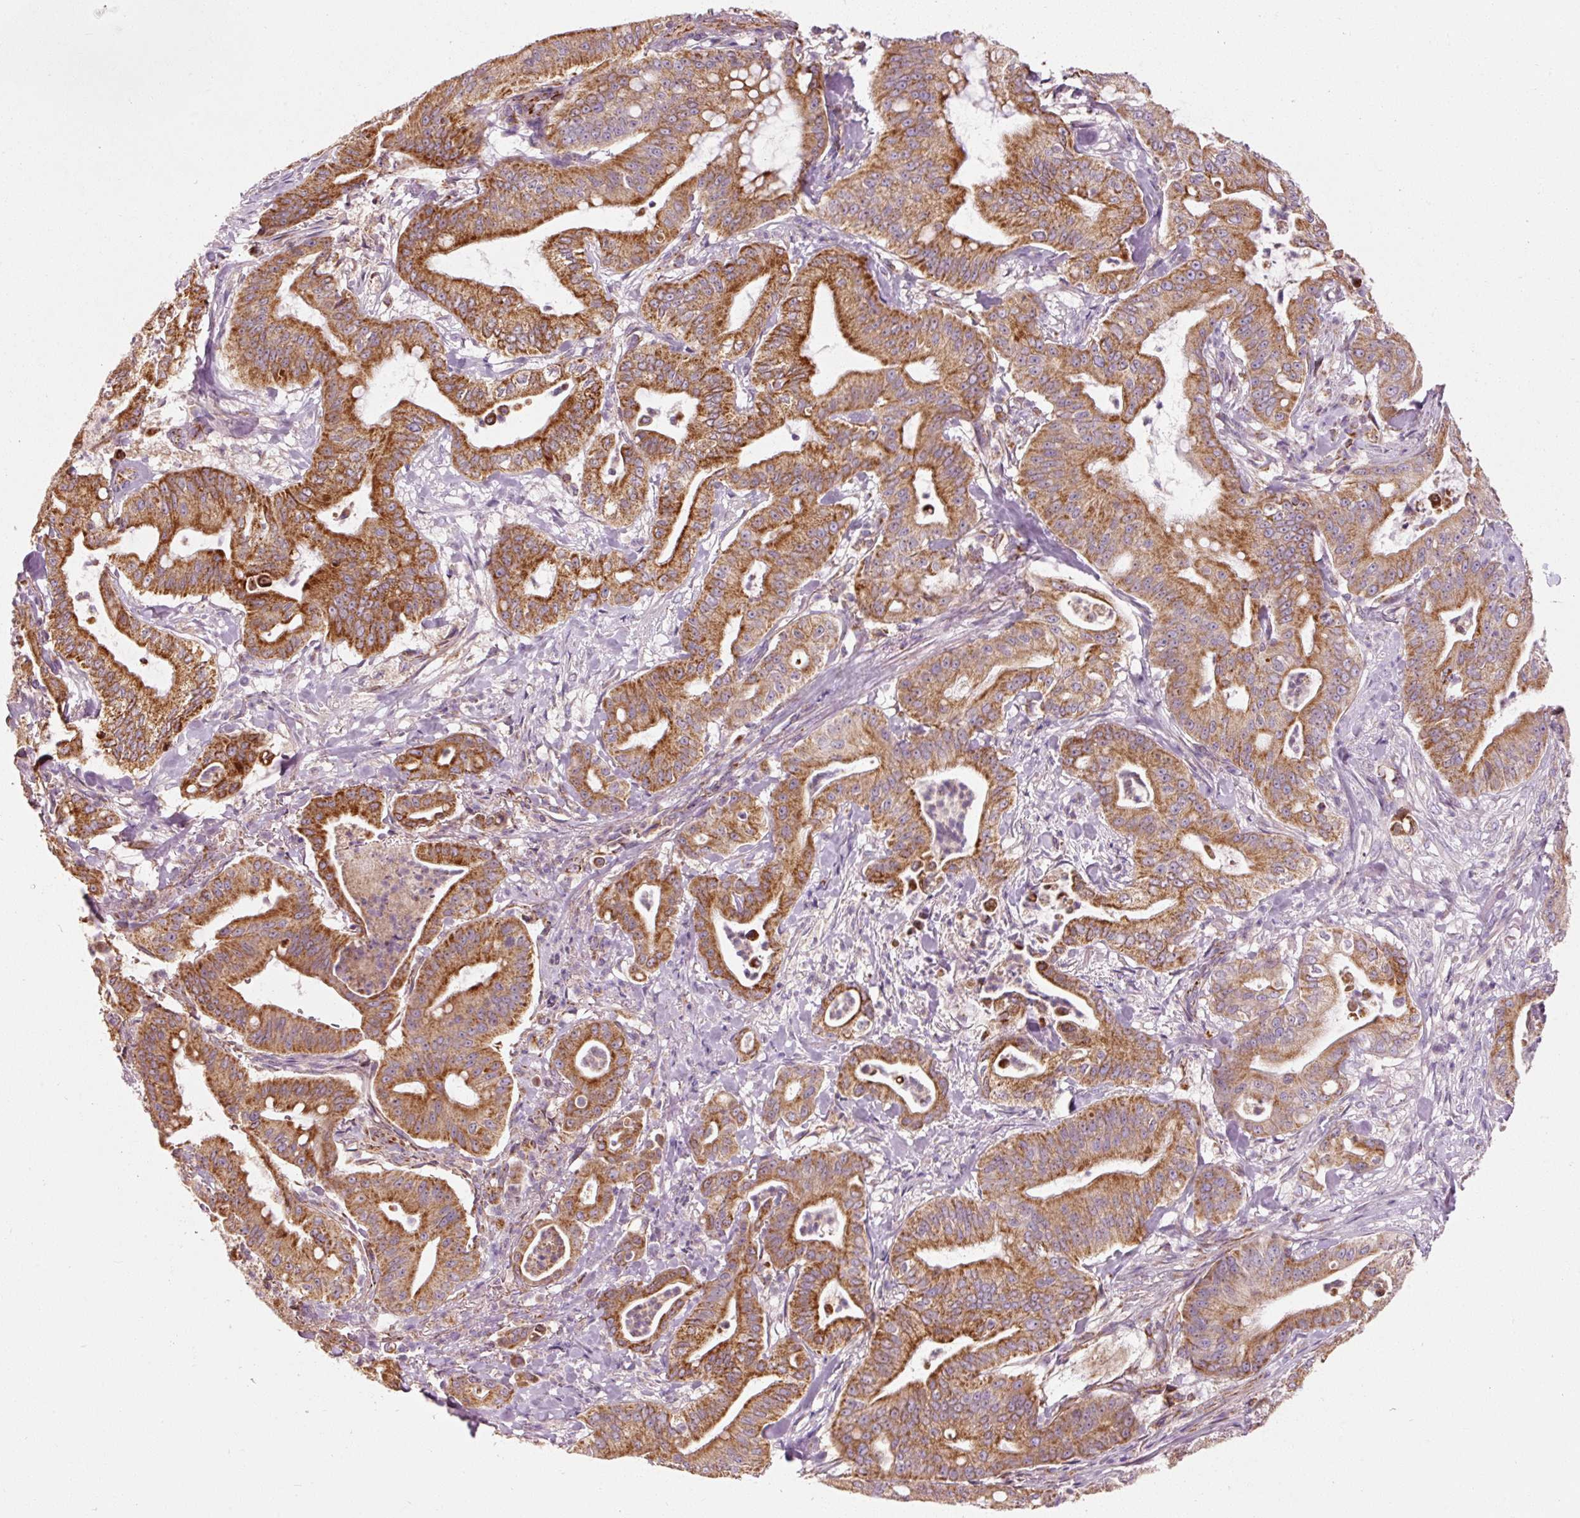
{"staining": {"intensity": "strong", "quantity": ">75%", "location": "cytoplasmic/membranous"}, "tissue": "pancreatic cancer", "cell_type": "Tumor cells", "image_type": "cancer", "snomed": [{"axis": "morphology", "description": "Adenocarcinoma, NOS"}, {"axis": "topography", "description": "Pancreas"}], "caption": "Immunohistochemical staining of human pancreatic cancer demonstrates high levels of strong cytoplasmic/membranous protein positivity in about >75% of tumor cells.", "gene": "NDUFB4", "patient": {"sex": "male", "age": 71}}